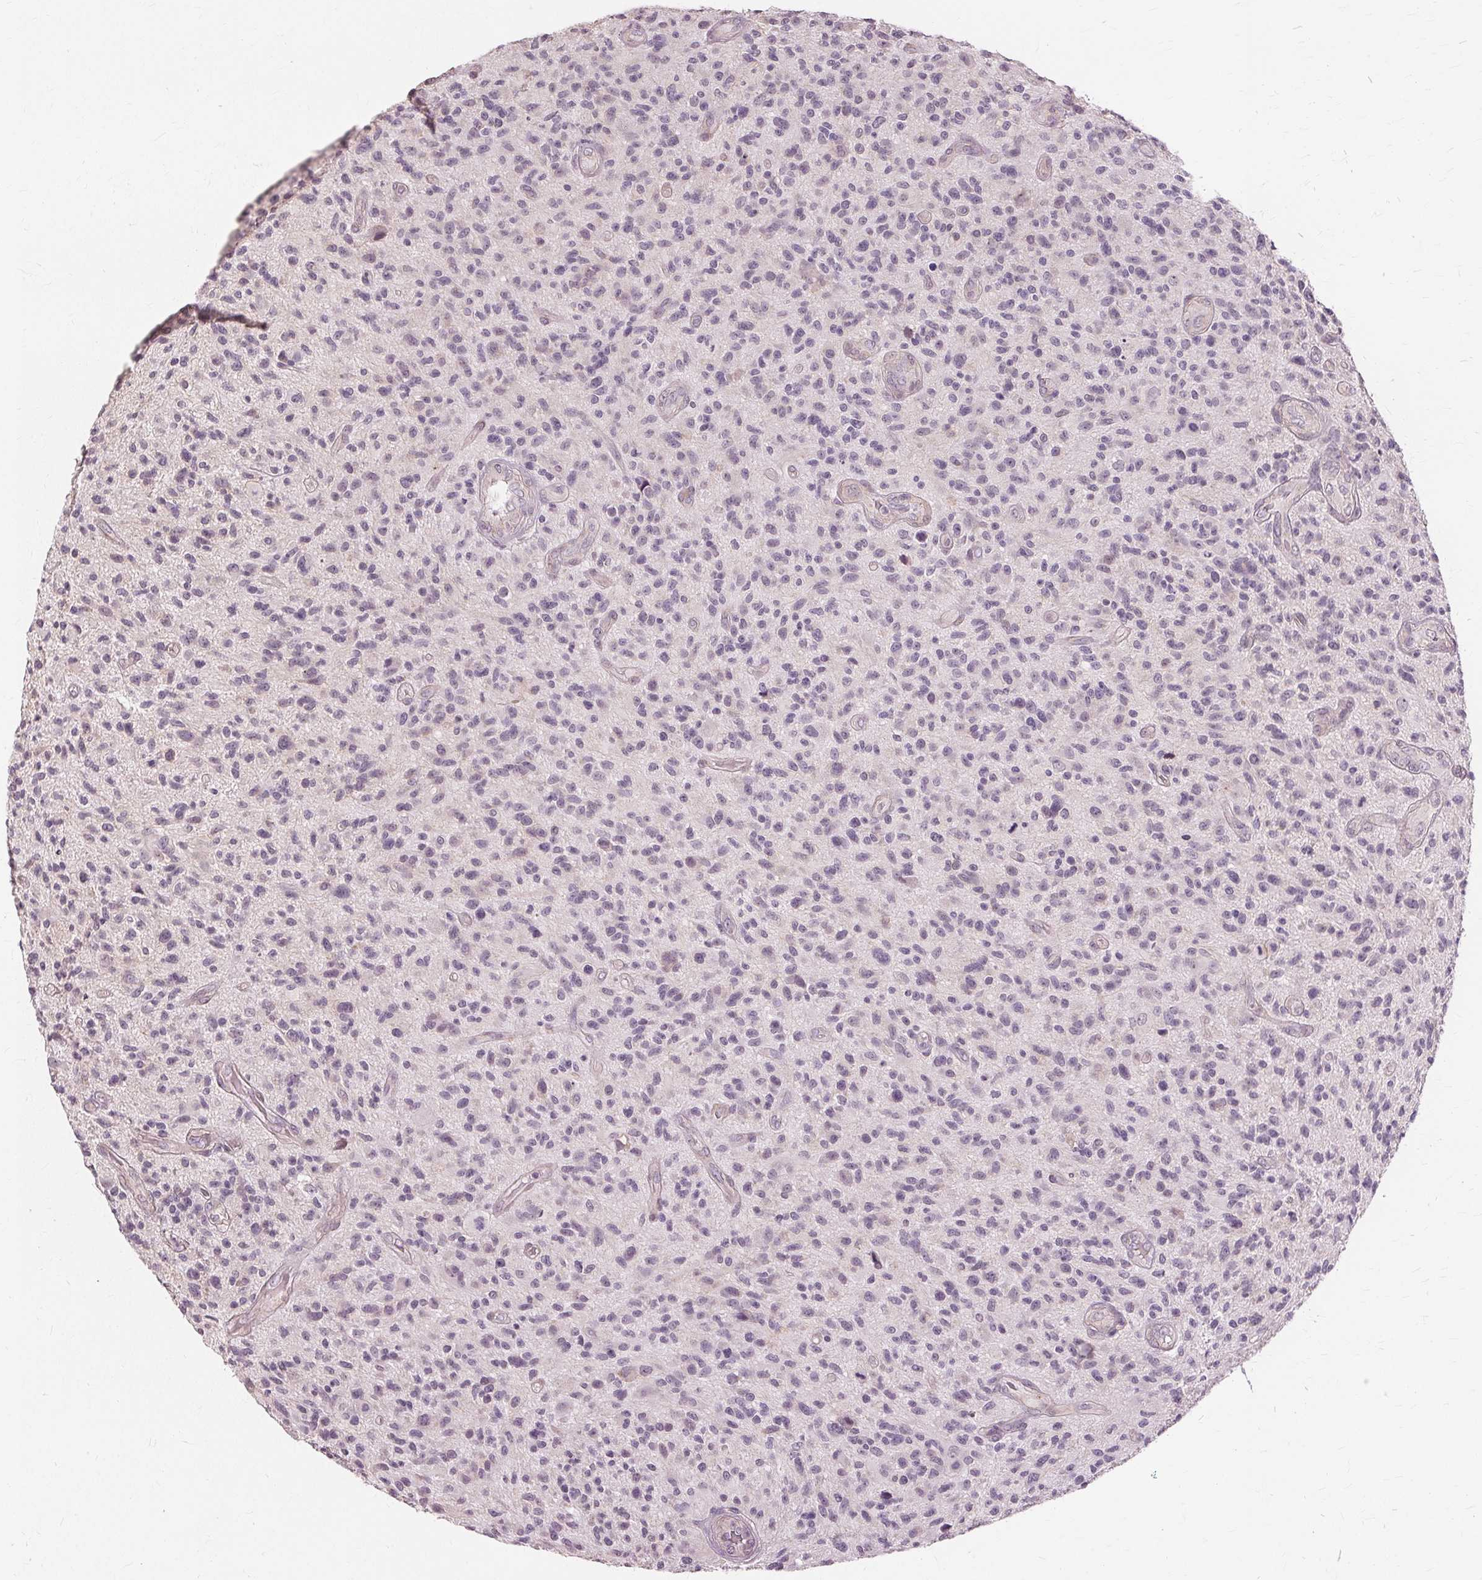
{"staining": {"intensity": "negative", "quantity": "none", "location": "none"}, "tissue": "glioma", "cell_type": "Tumor cells", "image_type": "cancer", "snomed": [{"axis": "morphology", "description": "Glioma, malignant, High grade"}, {"axis": "topography", "description": "Brain"}], "caption": "This histopathology image is of glioma stained with immunohistochemistry to label a protein in brown with the nuclei are counter-stained blue. There is no staining in tumor cells. (Brightfield microscopy of DAB (3,3'-diaminobenzidine) immunohistochemistry (IHC) at high magnification).", "gene": "SIGLEC6", "patient": {"sex": "male", "age": 47}}